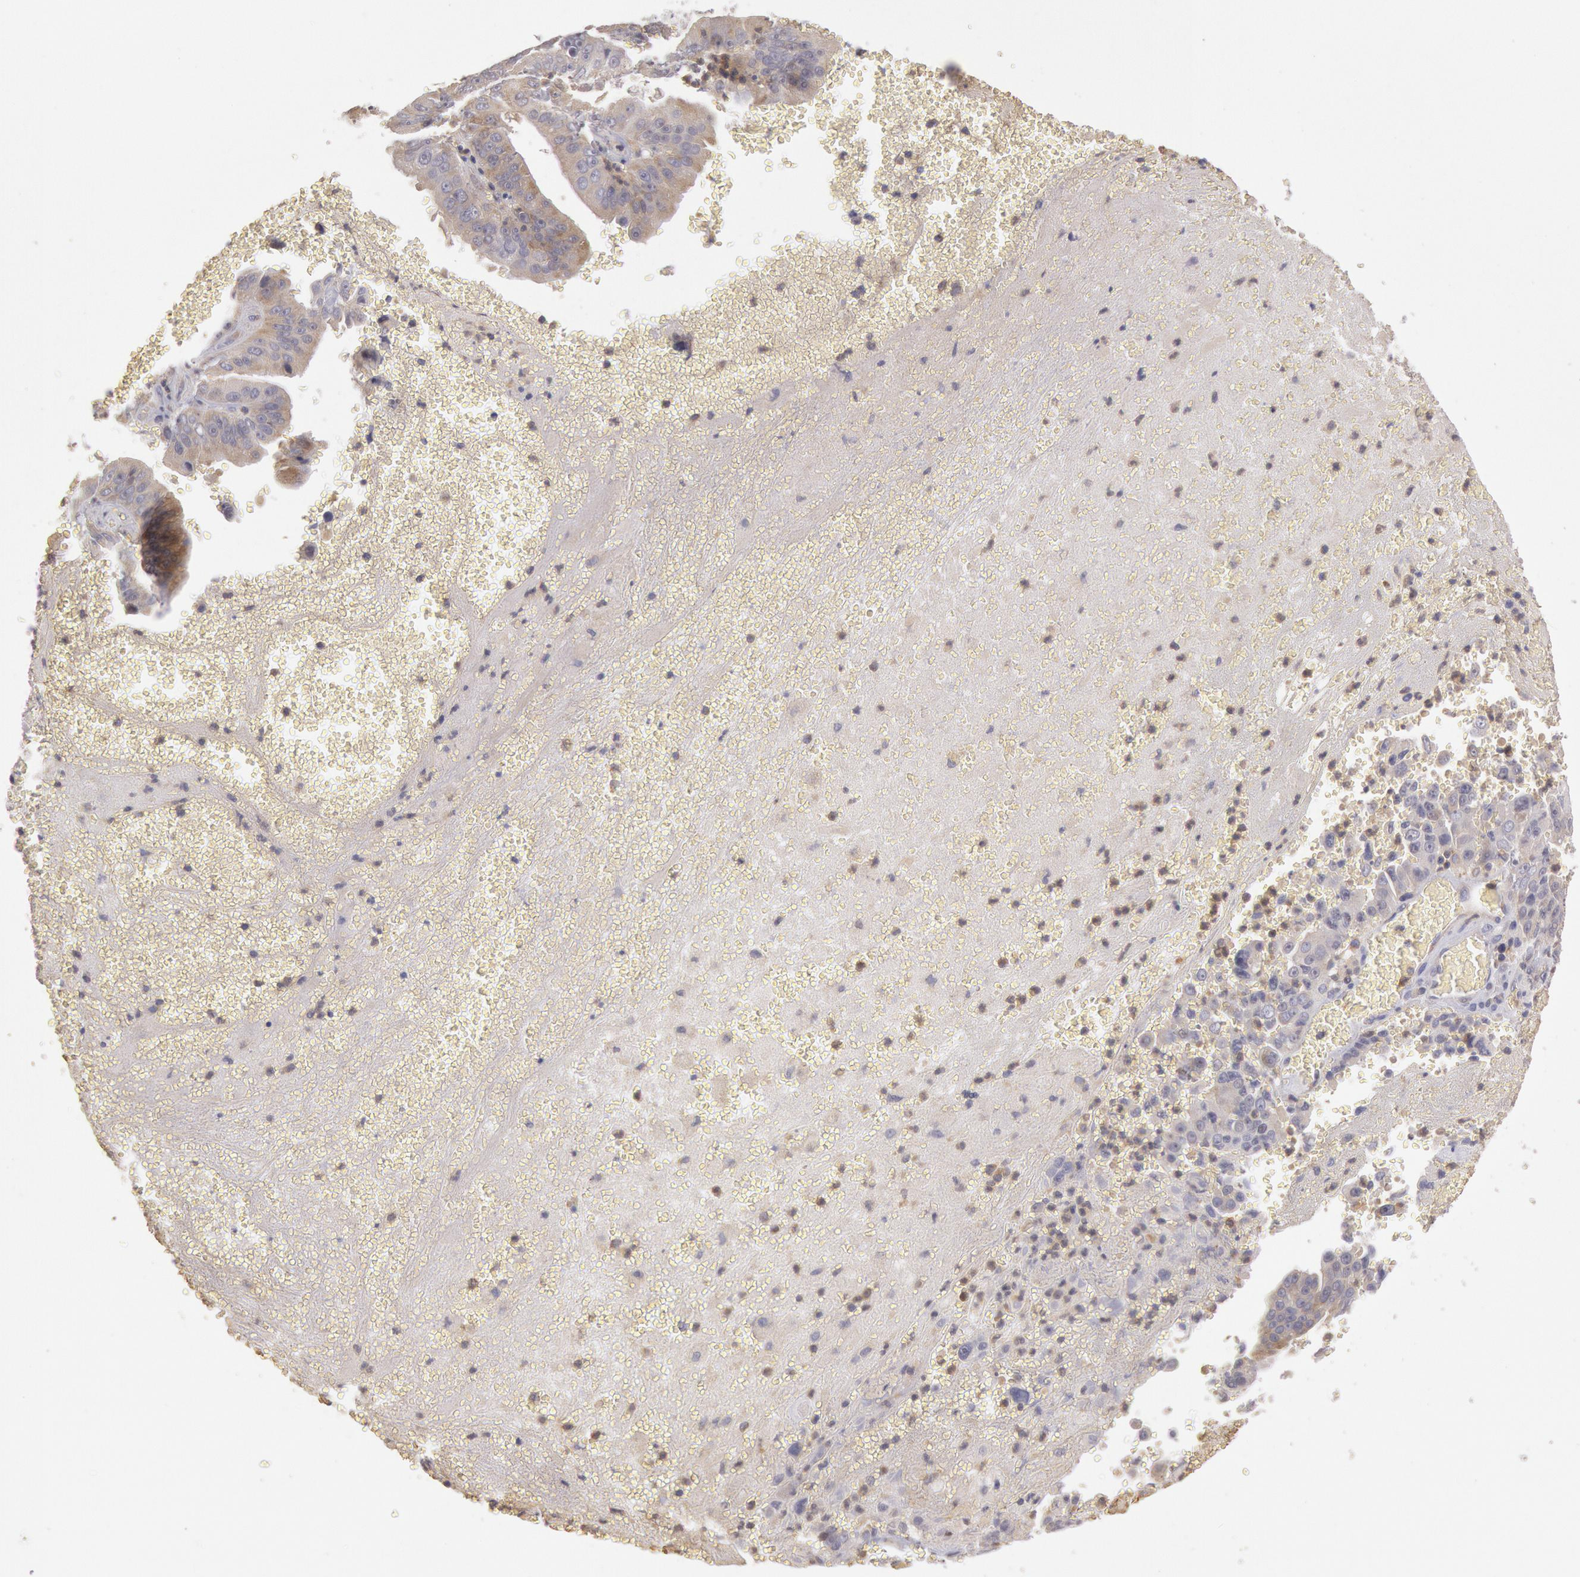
{"staining": {"intensity": "weak", "quantity": "25%-75%", "location": "cytoplasmic/membranous"}, "tissue": "liver cancer", "cell_type": "Tumor cells", "image_type": "cancer", "snomed": [{"axis": "morphology", "description": "Cholangiocarcinoma"}, {"axis": "topography", "description": "Liver"}], "caption": "Liver cholangiocarcinoma stained with a brown dye exhibits weak cytoplasmic/membranous positive positivity in about 25%-75% of tumor cells.", "gene": "PIK3R1", "patient": {"sex": "female", "age": 79}}